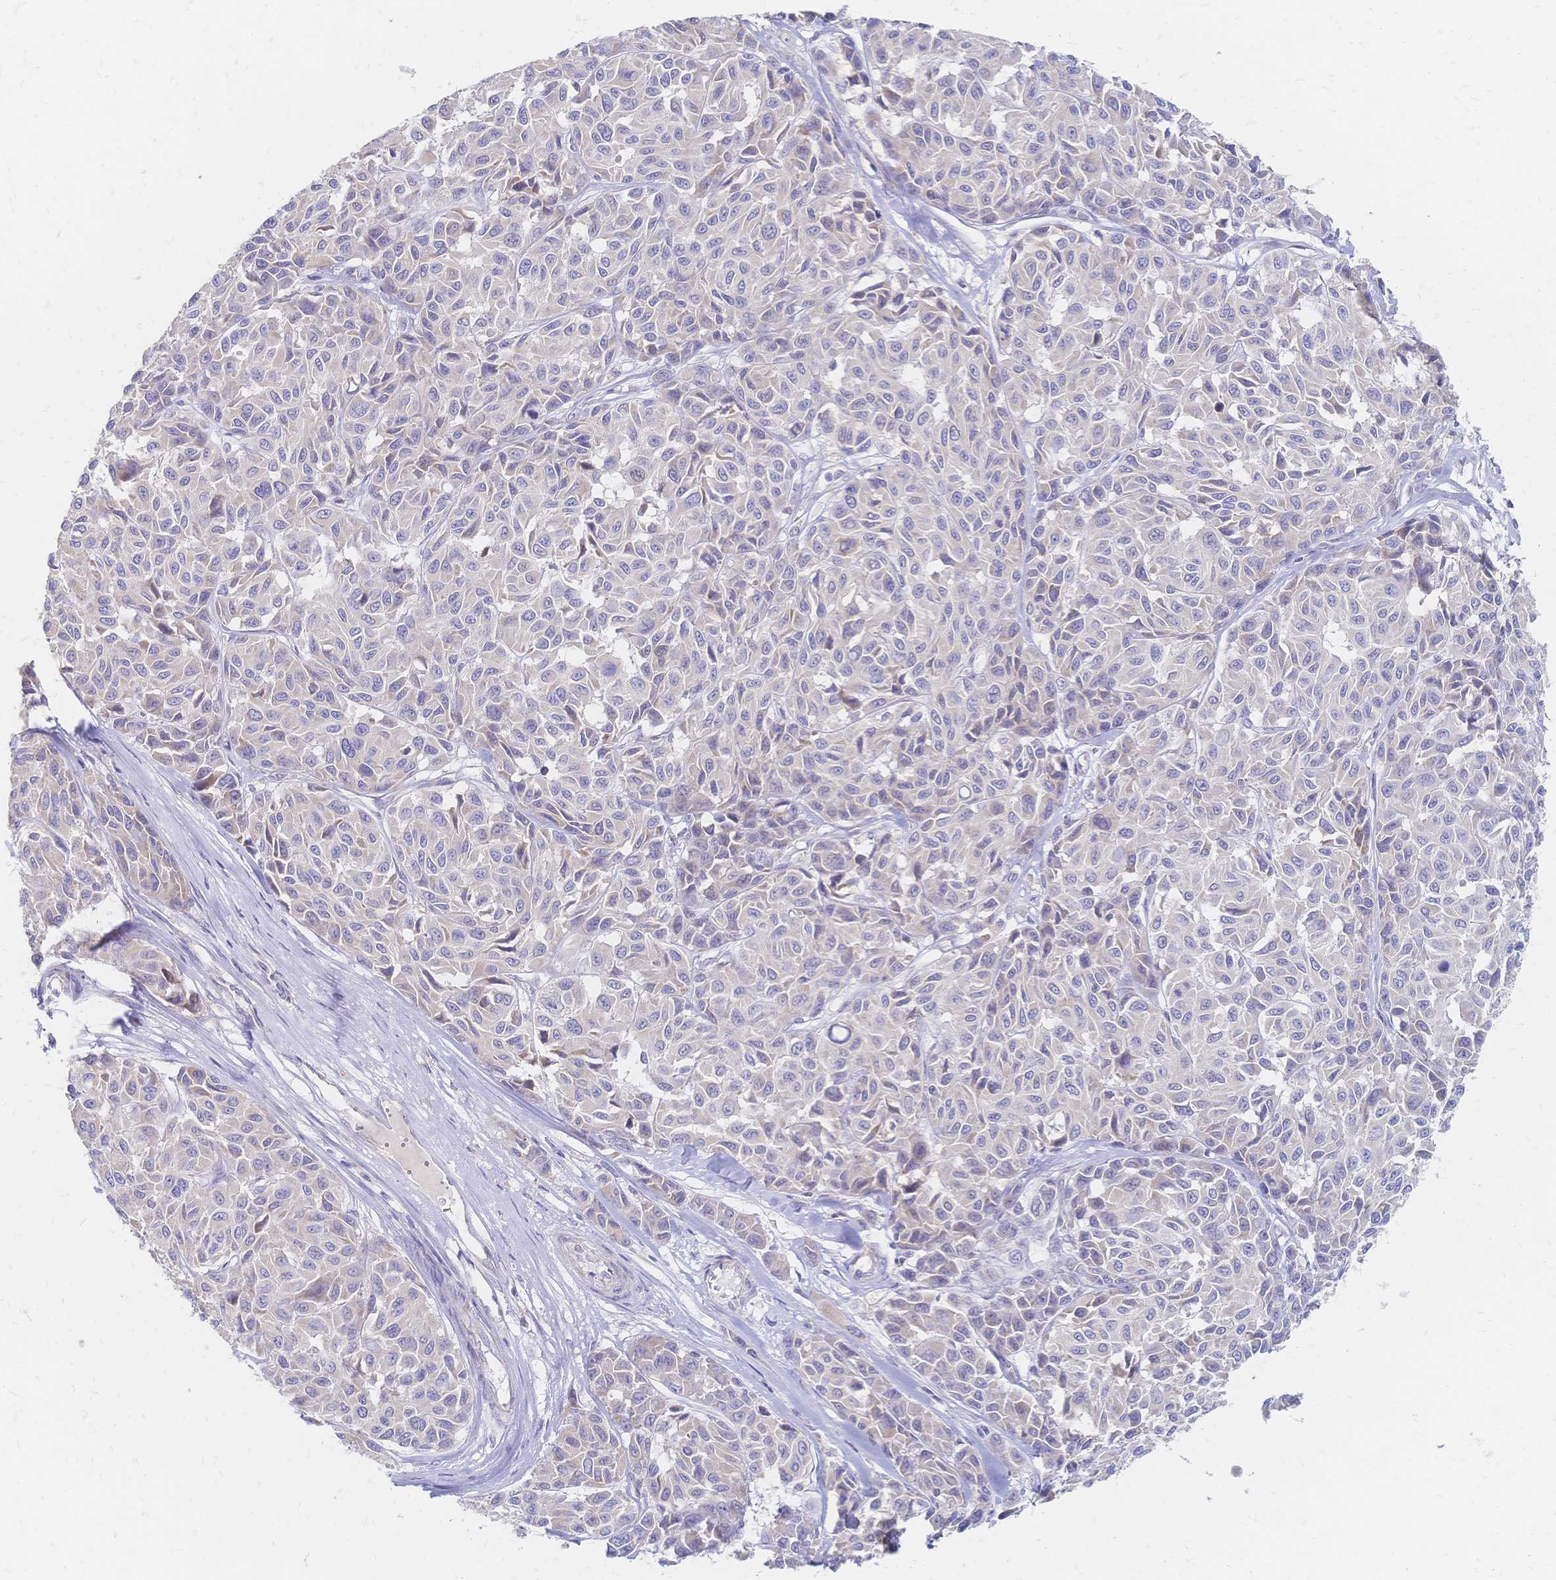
{"staining": {"intensity": "negative", "quantity": "none", "location": "none"}, "tissue": "melanoma", "cell_type": "Tumor cells", "image_type": "cancer", "snomed": [{"axis": "morphology", "description": "Malignant melanoma, NOS"}, {"axis": "topography", "description": "Skin"}], "caption": "High magnification brightfield microscopy of melanoma stained with DAB (brown) and counterstained with hematoxylin (blue): tumor cells show no significant staining. Nuclei are stained in blue.", "gene": "VWC2L", "patient": {"sex": "female", "age": 66}}